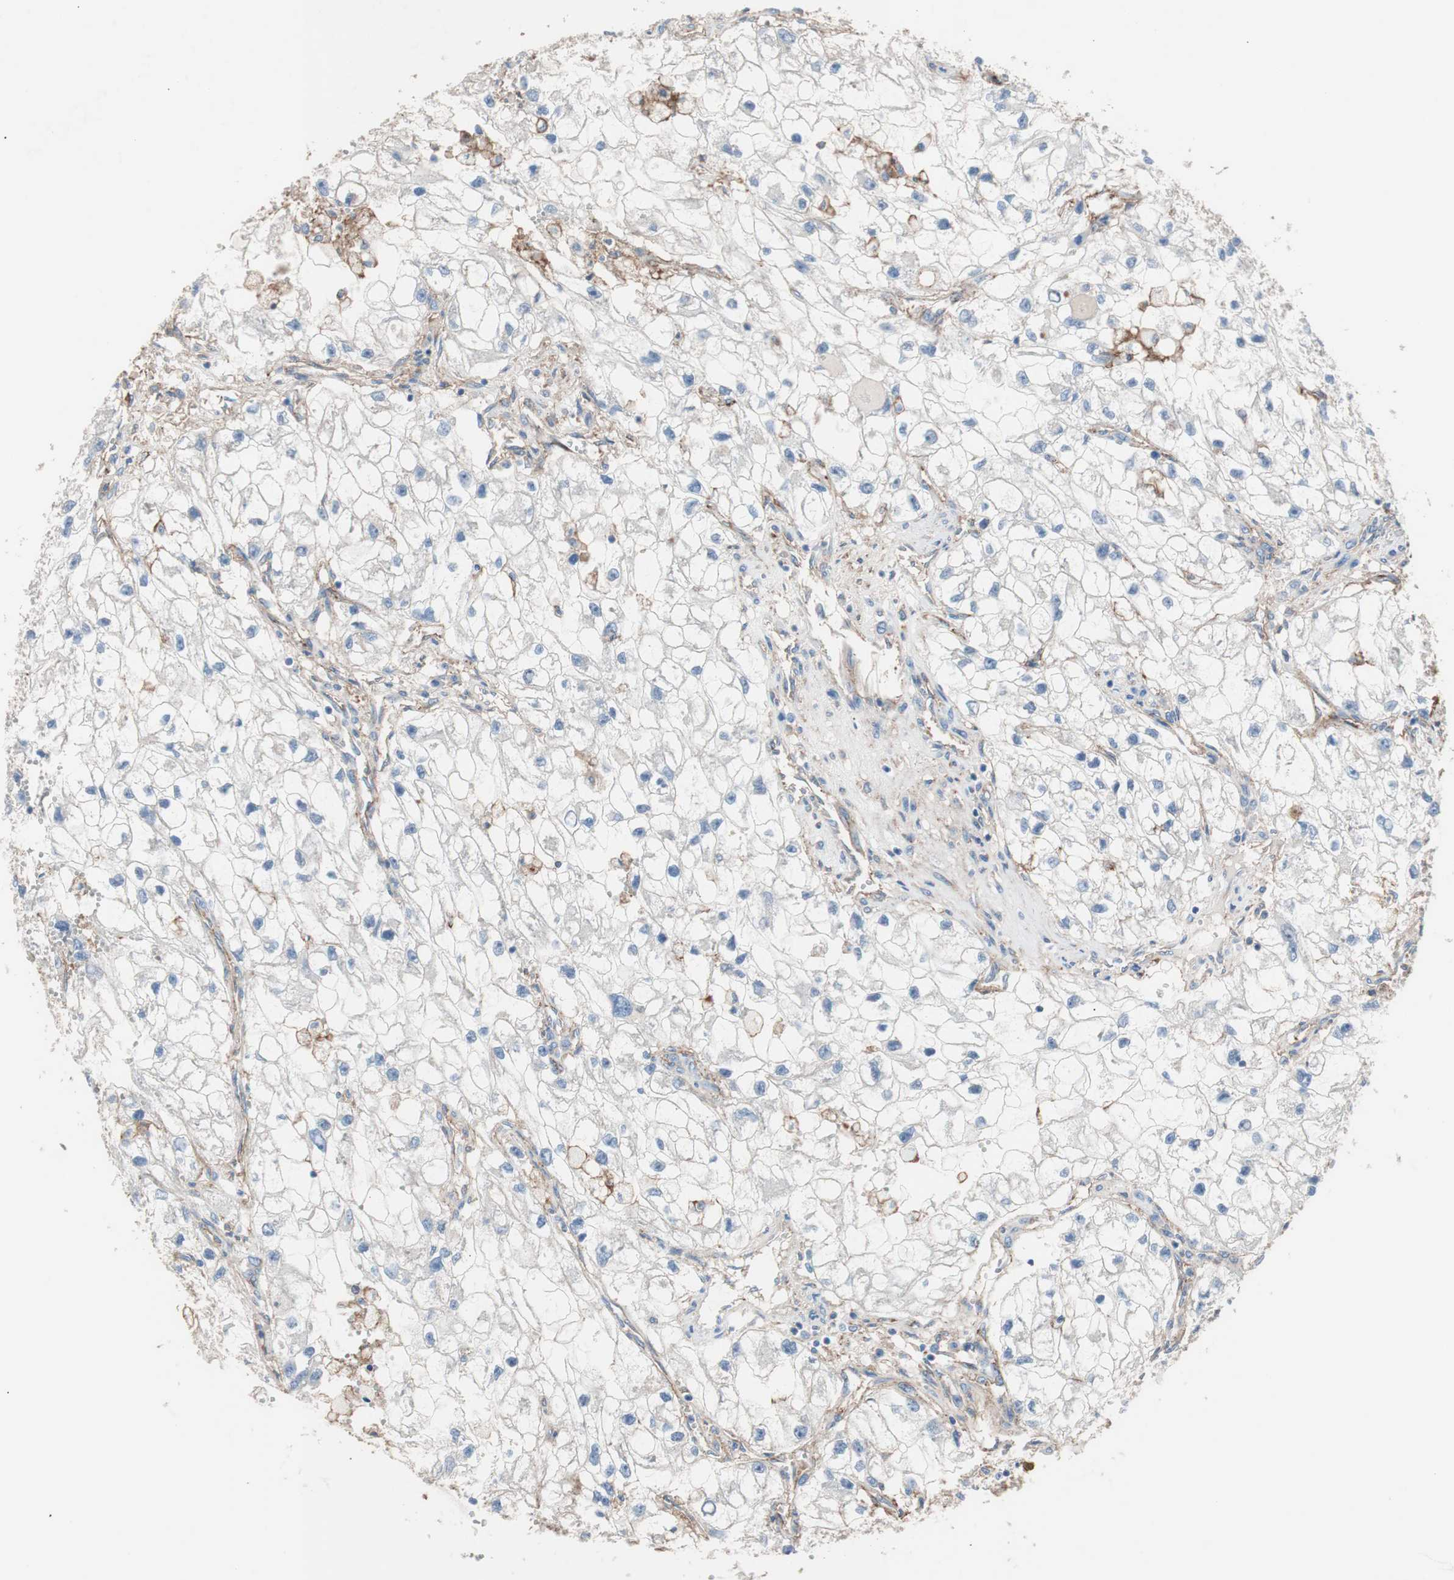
{"staining": {"intensity": "negative", "quantity": "none", "location": "none"}, "tissue": "renal cancer", "cell_type": "Tumor cells", "image_type": "cancer", "snomed": [{"axis": "morphology", "description": "Adenocarcinoma, NOS"}, {"axis": "topography", "description": "Kidney"}], "caption": "Immunohistochemical staining of renal cancer (adenocarcinoma) shows no significant staining in tumor cells.", "gene": "CD81", "patient": {"sex": "female", "age": 70}}